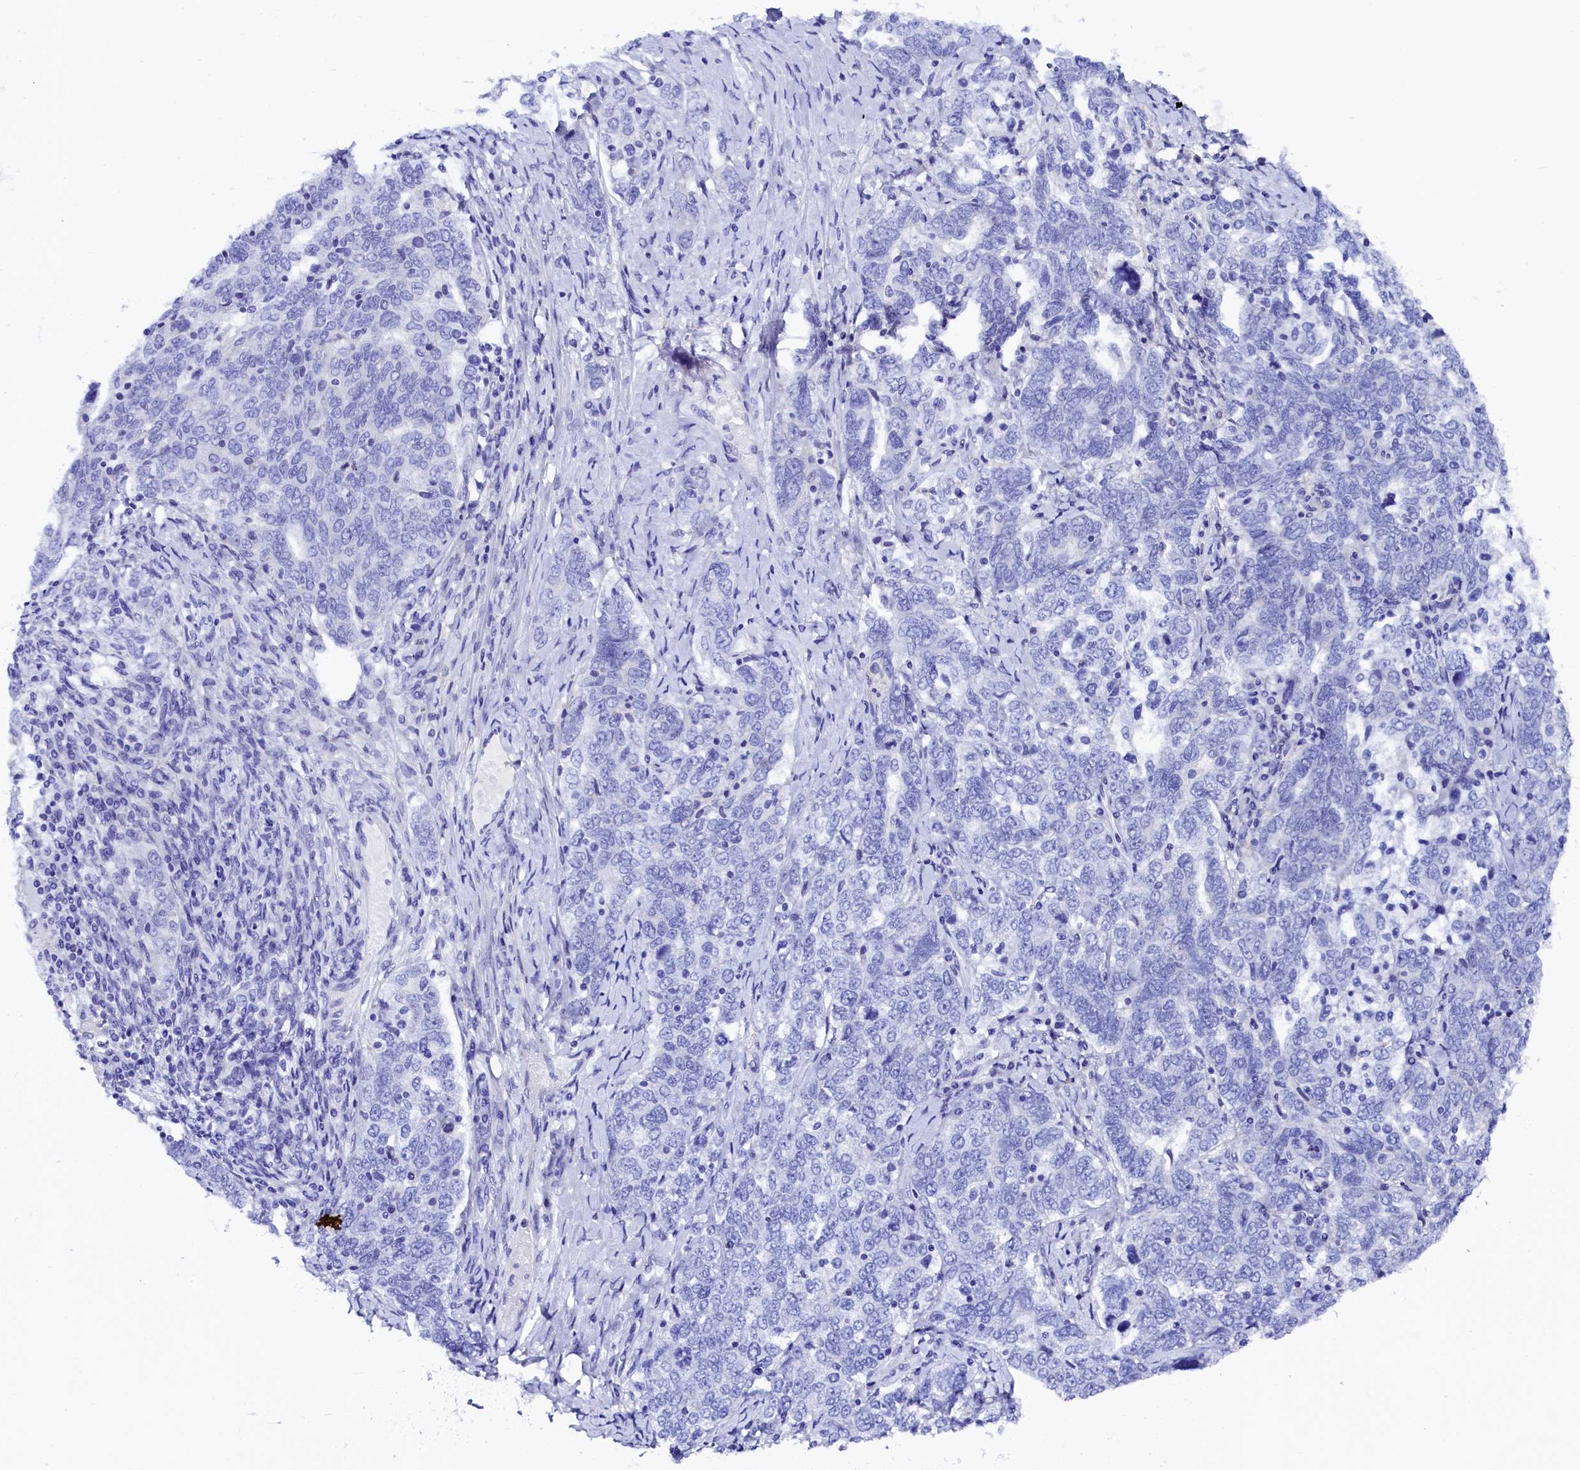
{"staining": {"intensity": "negative", "quantity": "none", "location": "none"}, "tissue": "ovarian cancer", "cell_type": "Tumor cells", "image_type": "cancer", "snomed": [{"axis": "morphology", "description": "Carcinoma, endometroid"}, {"axis": "topography", "description": "Ovary"}], "caption": "The image exhibits no staining of tumor cells in ovarian cancer (endometroid carcinoma). (Immunohistochemistry, brightfield microscopy, high magnification).", "gene": "FLYWCH2", "patient": {"sex": "female", "age": 62}}